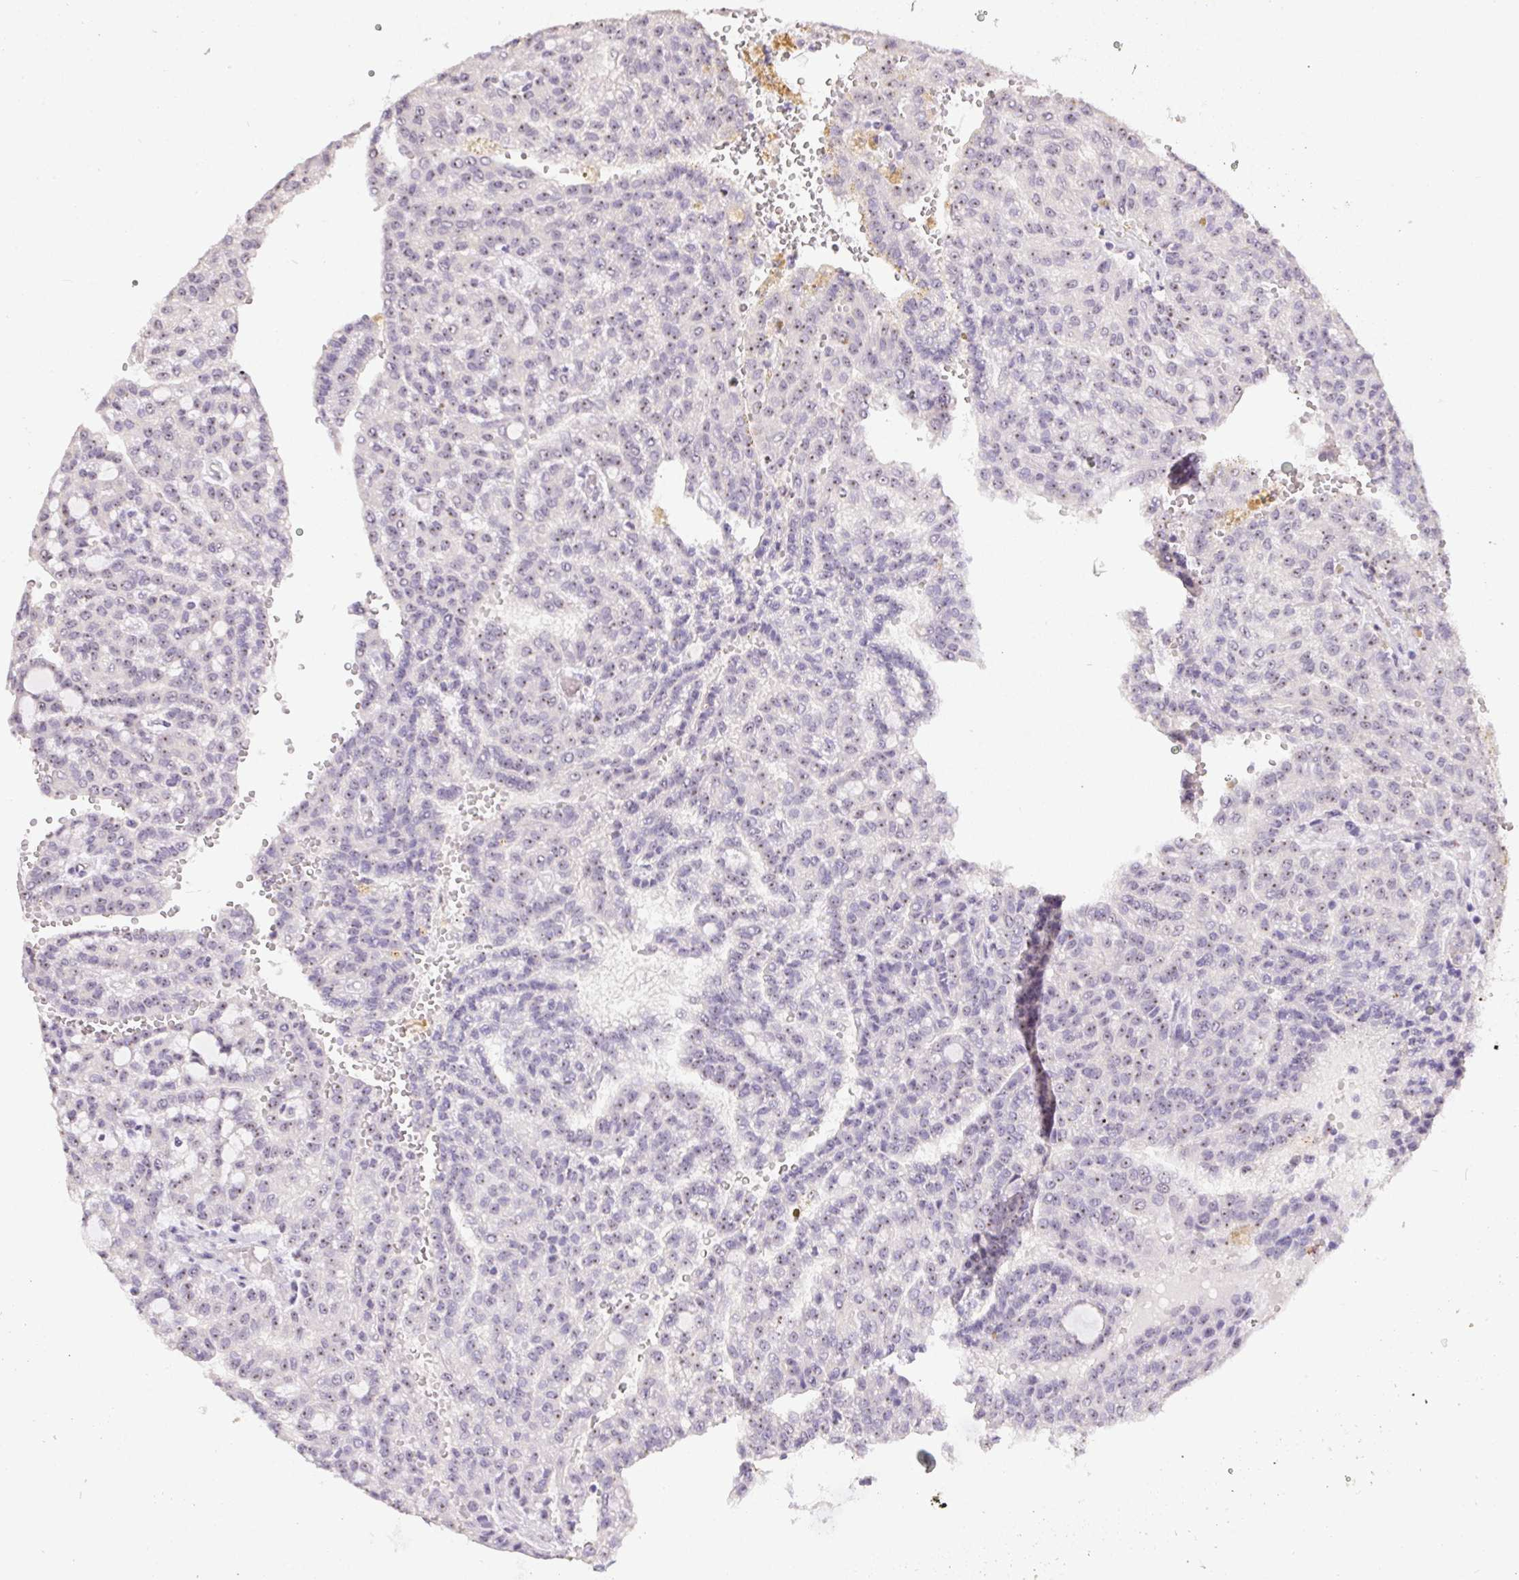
{"staining": {"intensity": "weak", "quantity": "25%-75%", "location": "nuclear"}, "tissue": "renal cancer", "cell_type": "Tumor cells", "image_type": "cancer", "snomed": [{"axis": "morphology", "description": "Adenocarcinoma, NOS"}, {"axis": "topography", "description": "Kidney"}], "caption": "Immunohistochemical staining of human adenocarcinoma (renal) exhibits low levels of weak nuclear protein expression in about 25%-75% of tumor cells. Immunohistochemistry (ihc) stains the protein of interest in brown and the nuclei are stained blue.", "gene": "BATF2", "patient": {"sex": "male", "age": 63}}